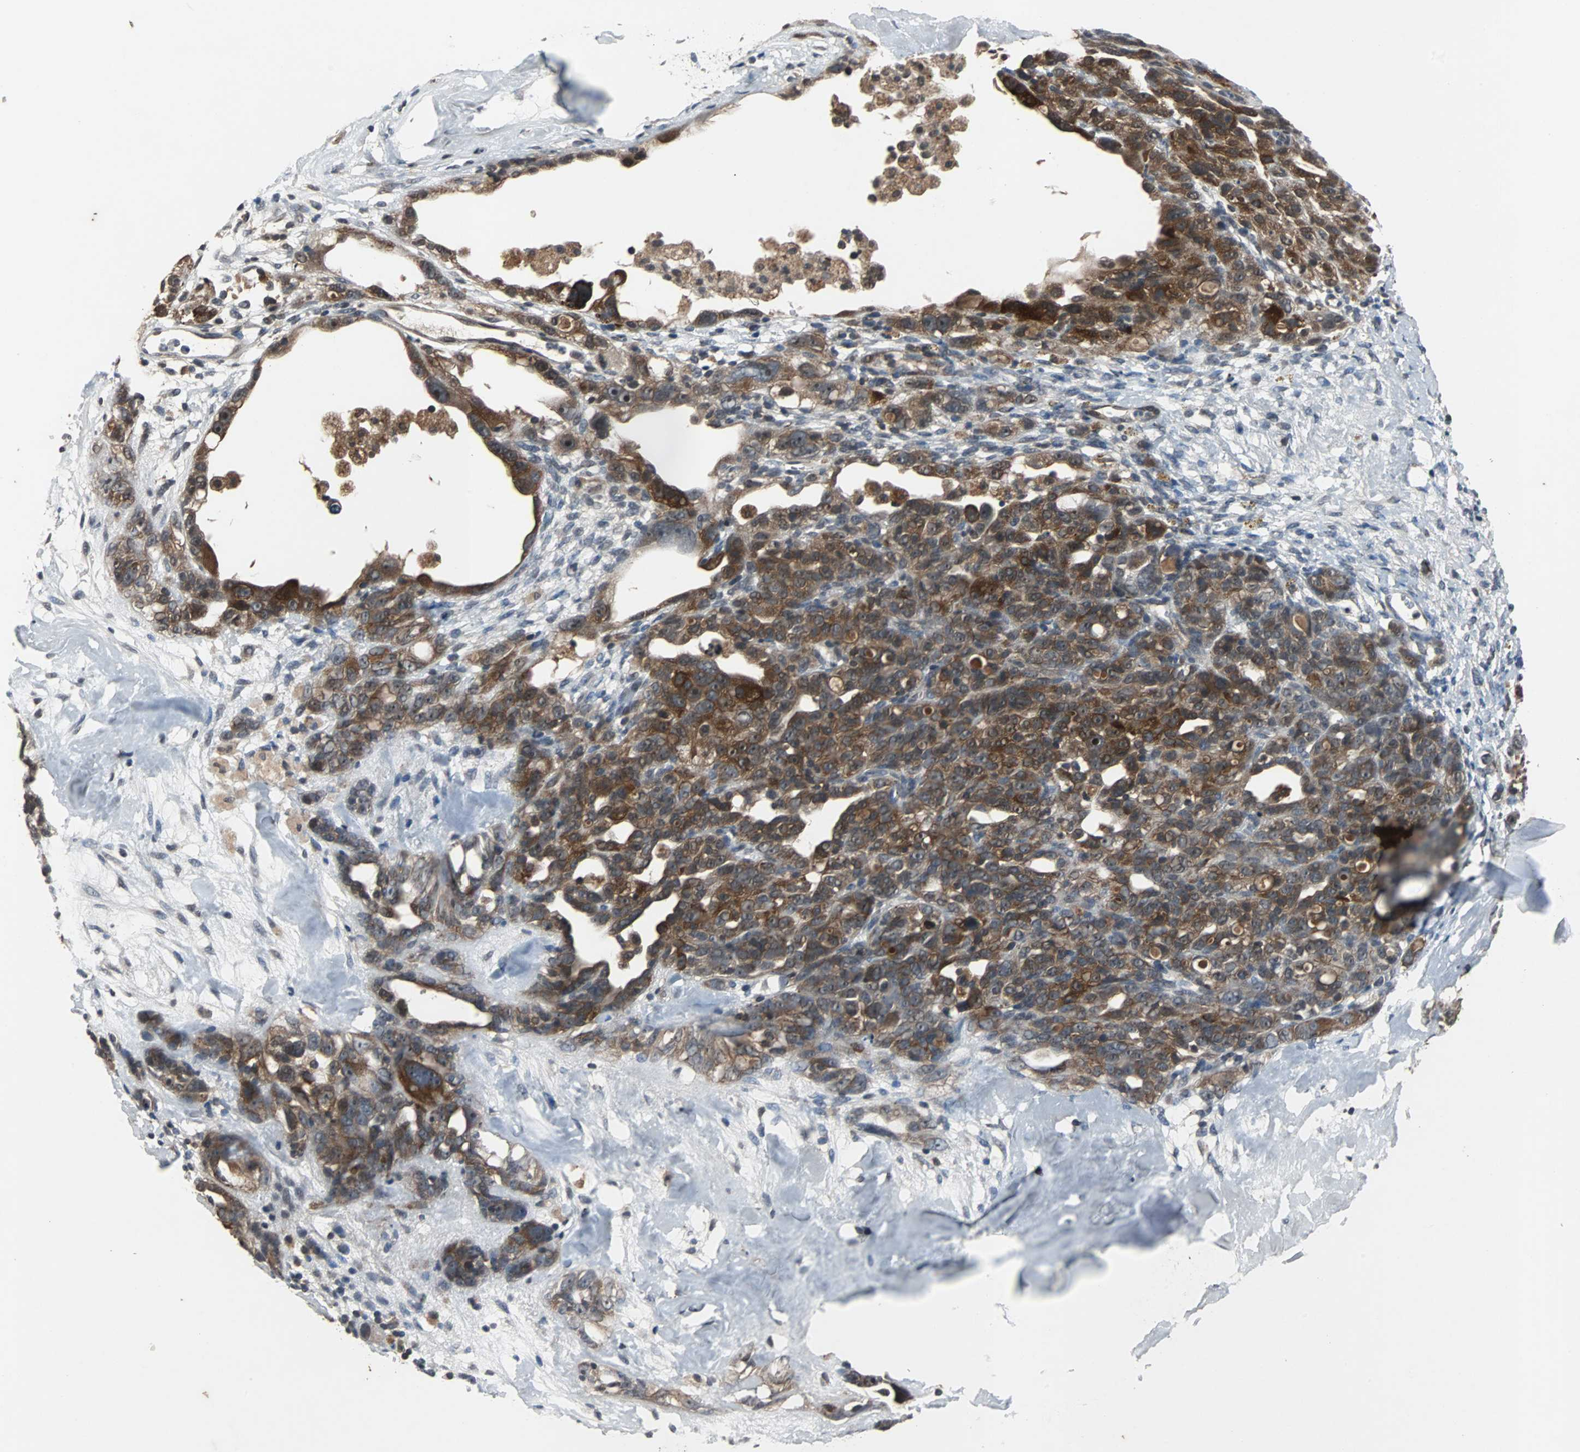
{"staining": {"intensity": "strong", "quantity": ">75%", "location": "cytoplasmic/membranous"}, "tissue": "ovarian cancer", "cell_type": "Tumor cells", "image_type": "cancer", "snomed": [{"axis": "morphology", "description": "Cystadenocarcinoma, serous, NOS"}, {"axis": "topography", "description": "Ovary"}], "caption": "A brown stain shows strong cytoplasmic/membranous staining of a protein in human ovarian serous cystadenocarcinoma tumor cells.", "gene": "LSR", "patient": {"sex": "female", "age": 66}}